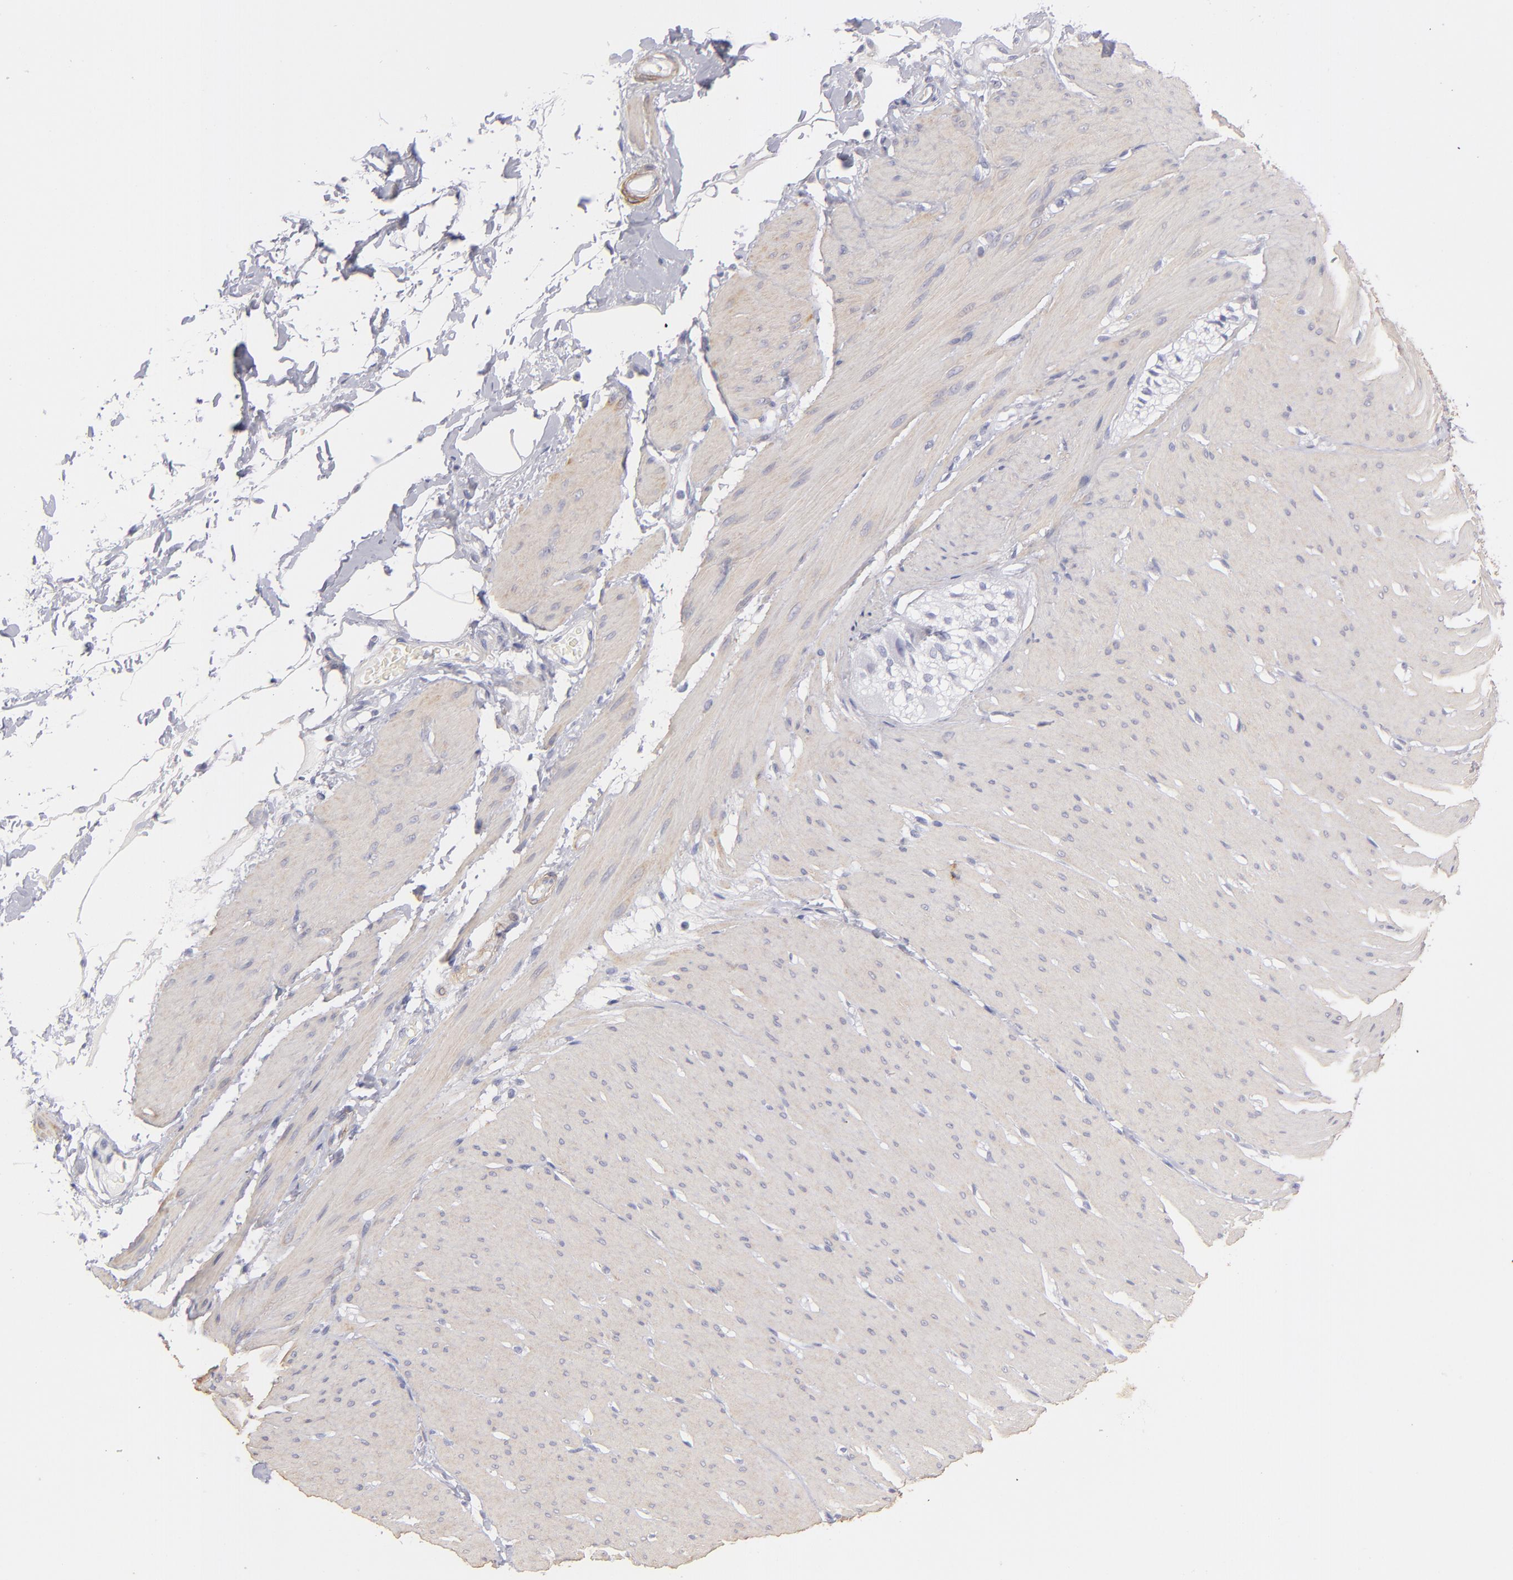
{"staining": {"intensity": "weak", "quantity": ">75%", "location": "cytoplasmic/membranous"}, "tissue": "smooth muscle", "cell_type": "Smooth muscle cells", "image_type": "normal", "snomed": [{"axis": "morphology", "description": "Normal tissue, NOS"}, {"axis": "topography", "description": "Smooth muscle"}, {"axis": "topography", "description": "Colon"}], "caption": "Protein staining of benign smooth muscle displays weak cytoplasmic/membranous expression in approximately >75% of smooth muscle cells.", "gene": "MYH11", "patient": {"sex": "male", "age": 67}}